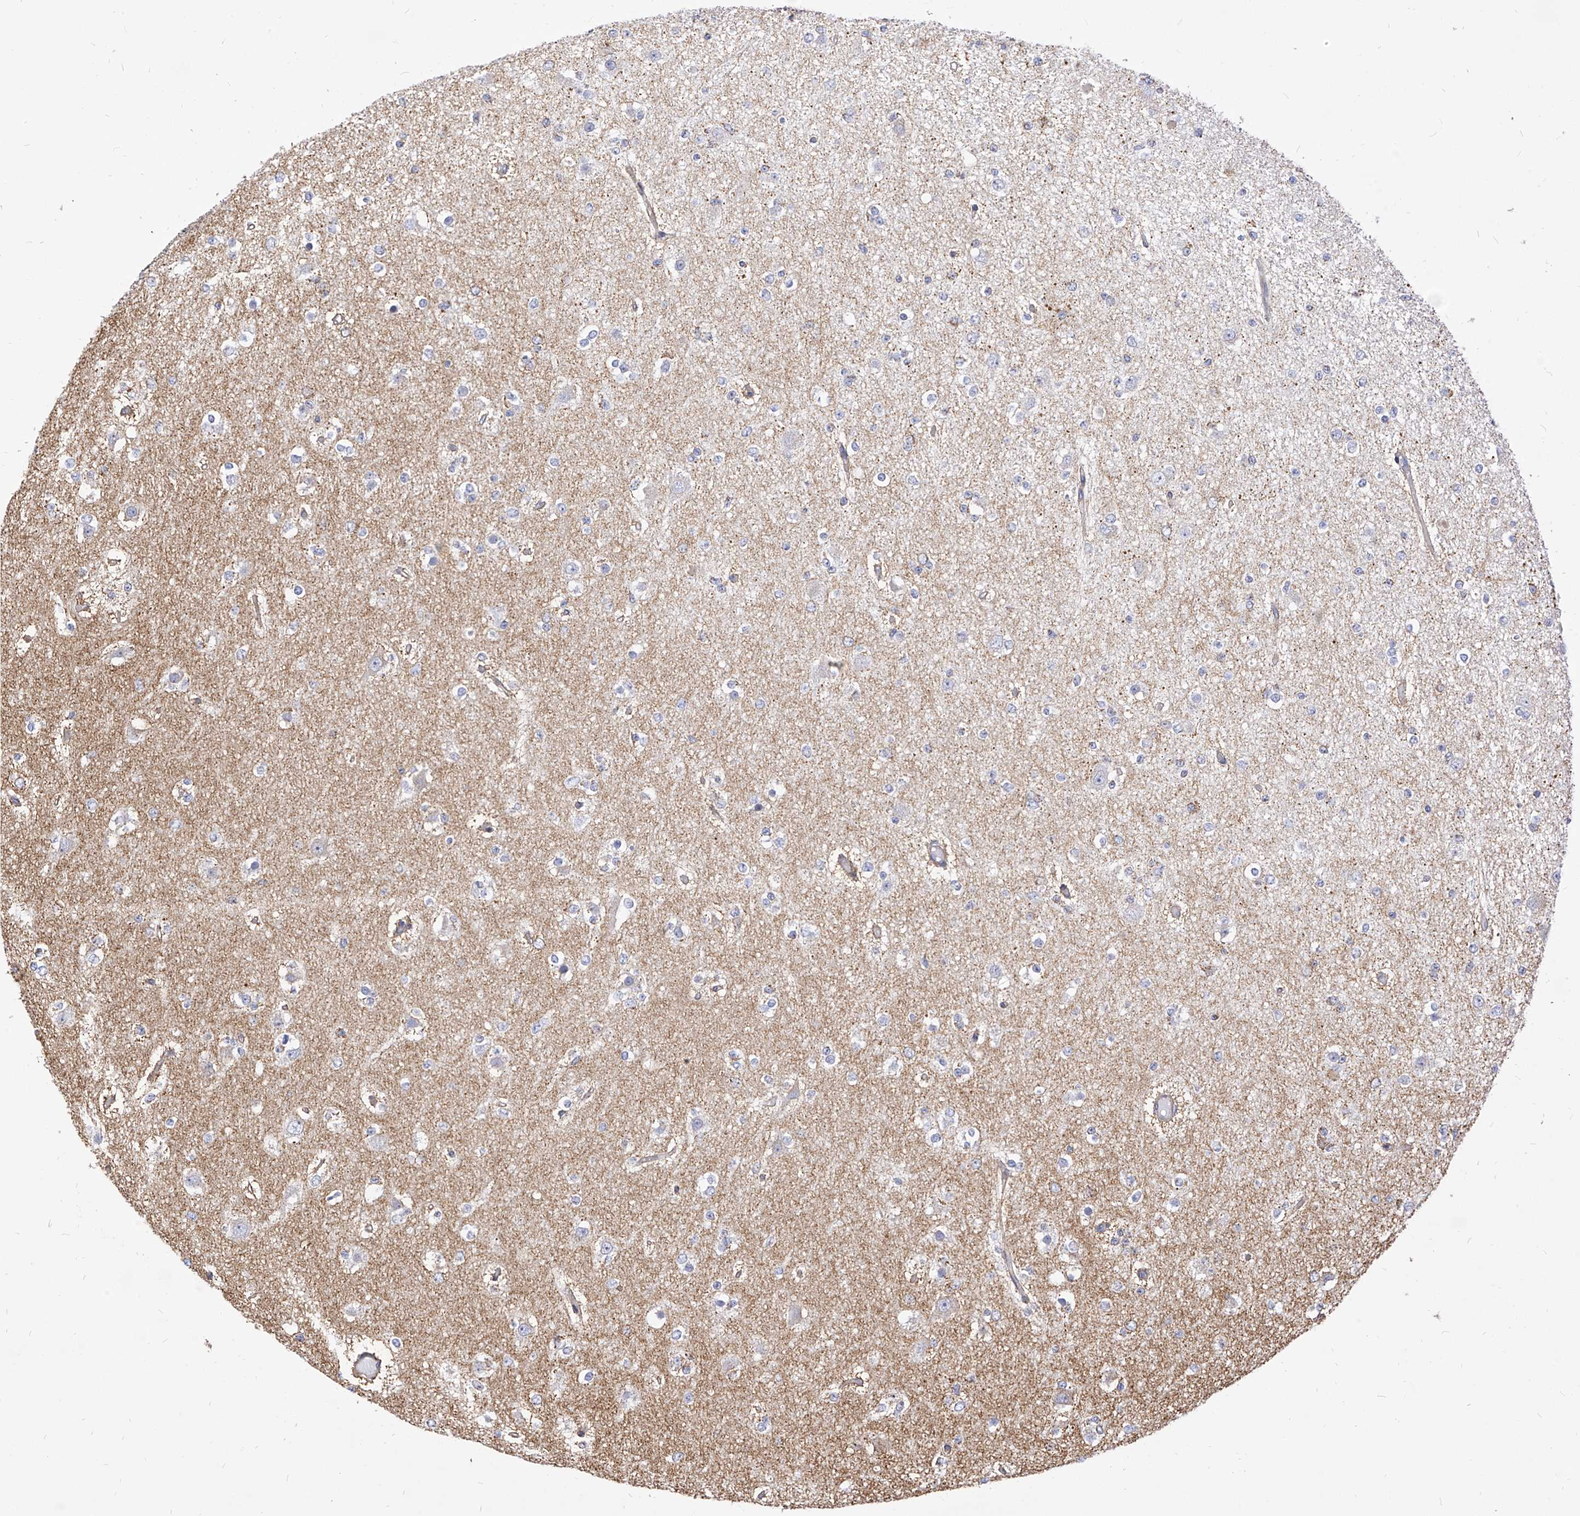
{"staining": {"intensity": "negative", "quantity": "none", "location": "none"}, "tissue": "glioma", "cell_type": "Tumor cells", "image_type": "cancer", "snomed": [{"axis": "morphology", "description": "Glioma, malignant, Low grade"}, {"axis": "topography", "description": "Brain"}], "caption": "Malignant glioma (low-grade) stained for a protein using immunohistochemistry displays no expression tumor cells.", "gene": "TTLL8", "patient": {"sex": "female", "age": 22}}